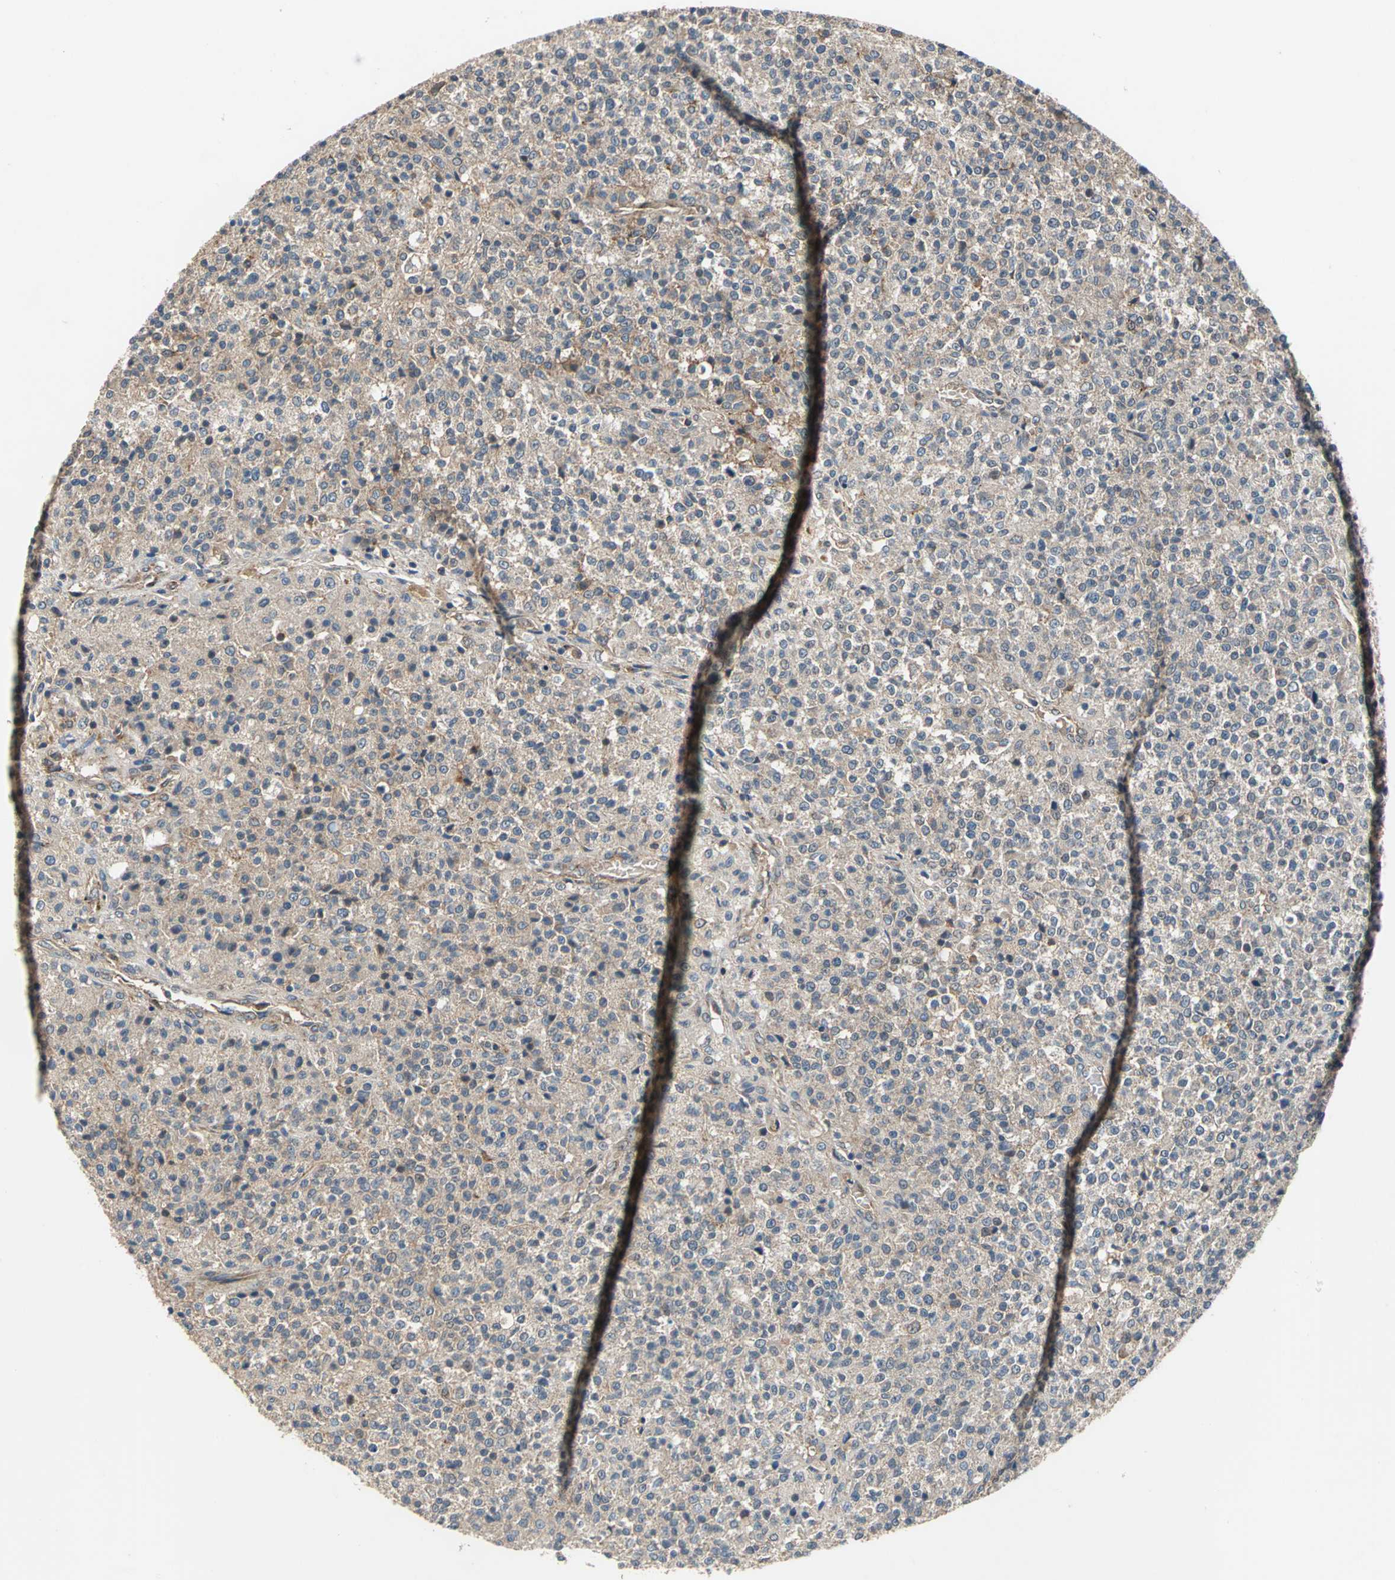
{"staining": {"intensity": "weak", "quantity": "25%-75%", "location": "cytoplasmic/membranous"}, "tissue": "testis cancer", "cell_type": "Tumor cells", "image_type": "cancer", "snomed": [{"axis": "morphology", "description": "Seminoma, NOS"}, {"axis": "topography", "description": "Testis"}], "caption": "A brown stain highlights weak cytoplasmic/membranous expression of a protein in testis seminoma tumor cells.", "gene": "EMCN", "patient": {"sex": "male", "age": 59}}